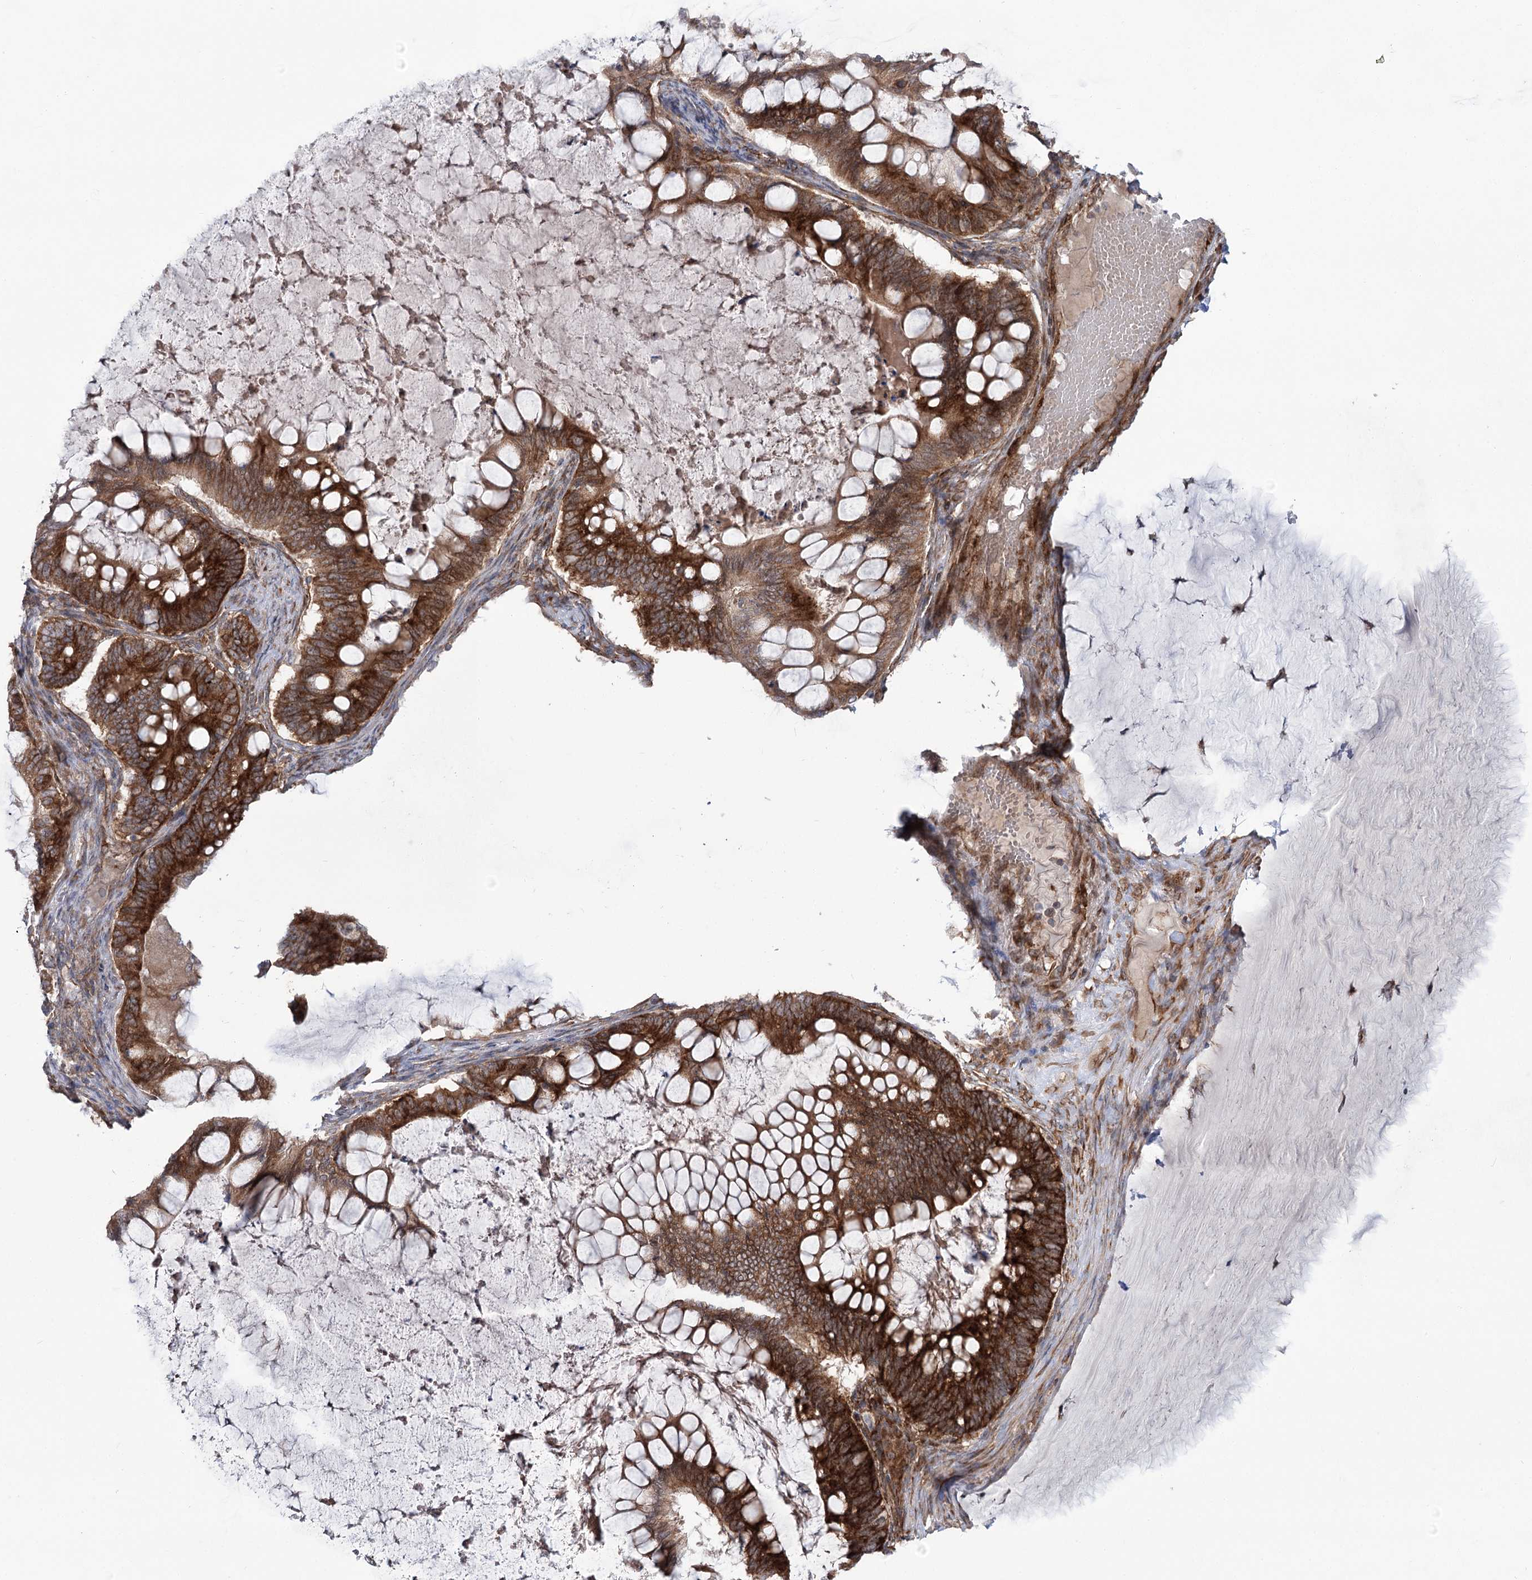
{"staining": {"intensity": "strong", "quantity": ">75%", "location": "cytoplasmic/membranous"}, "tissue": "ovarian cancer", "cell_type": "Tumor cells", "image_type": "cancer", "snomed": [{"axis": "morphology", "description": "Cystadenocarcinoma, mucinous, NOS"}, {"axis": "topography", "description": "Ovary"}], "caption": "A micrograph of human mucinous cystadenocarcinoma (ovarian) stained for a protein exhibits strong cytoplasmic/membranous brown staining in tumor cells.", "gene": "VWA2", "patient": {"sex": "female", "age": 61}}